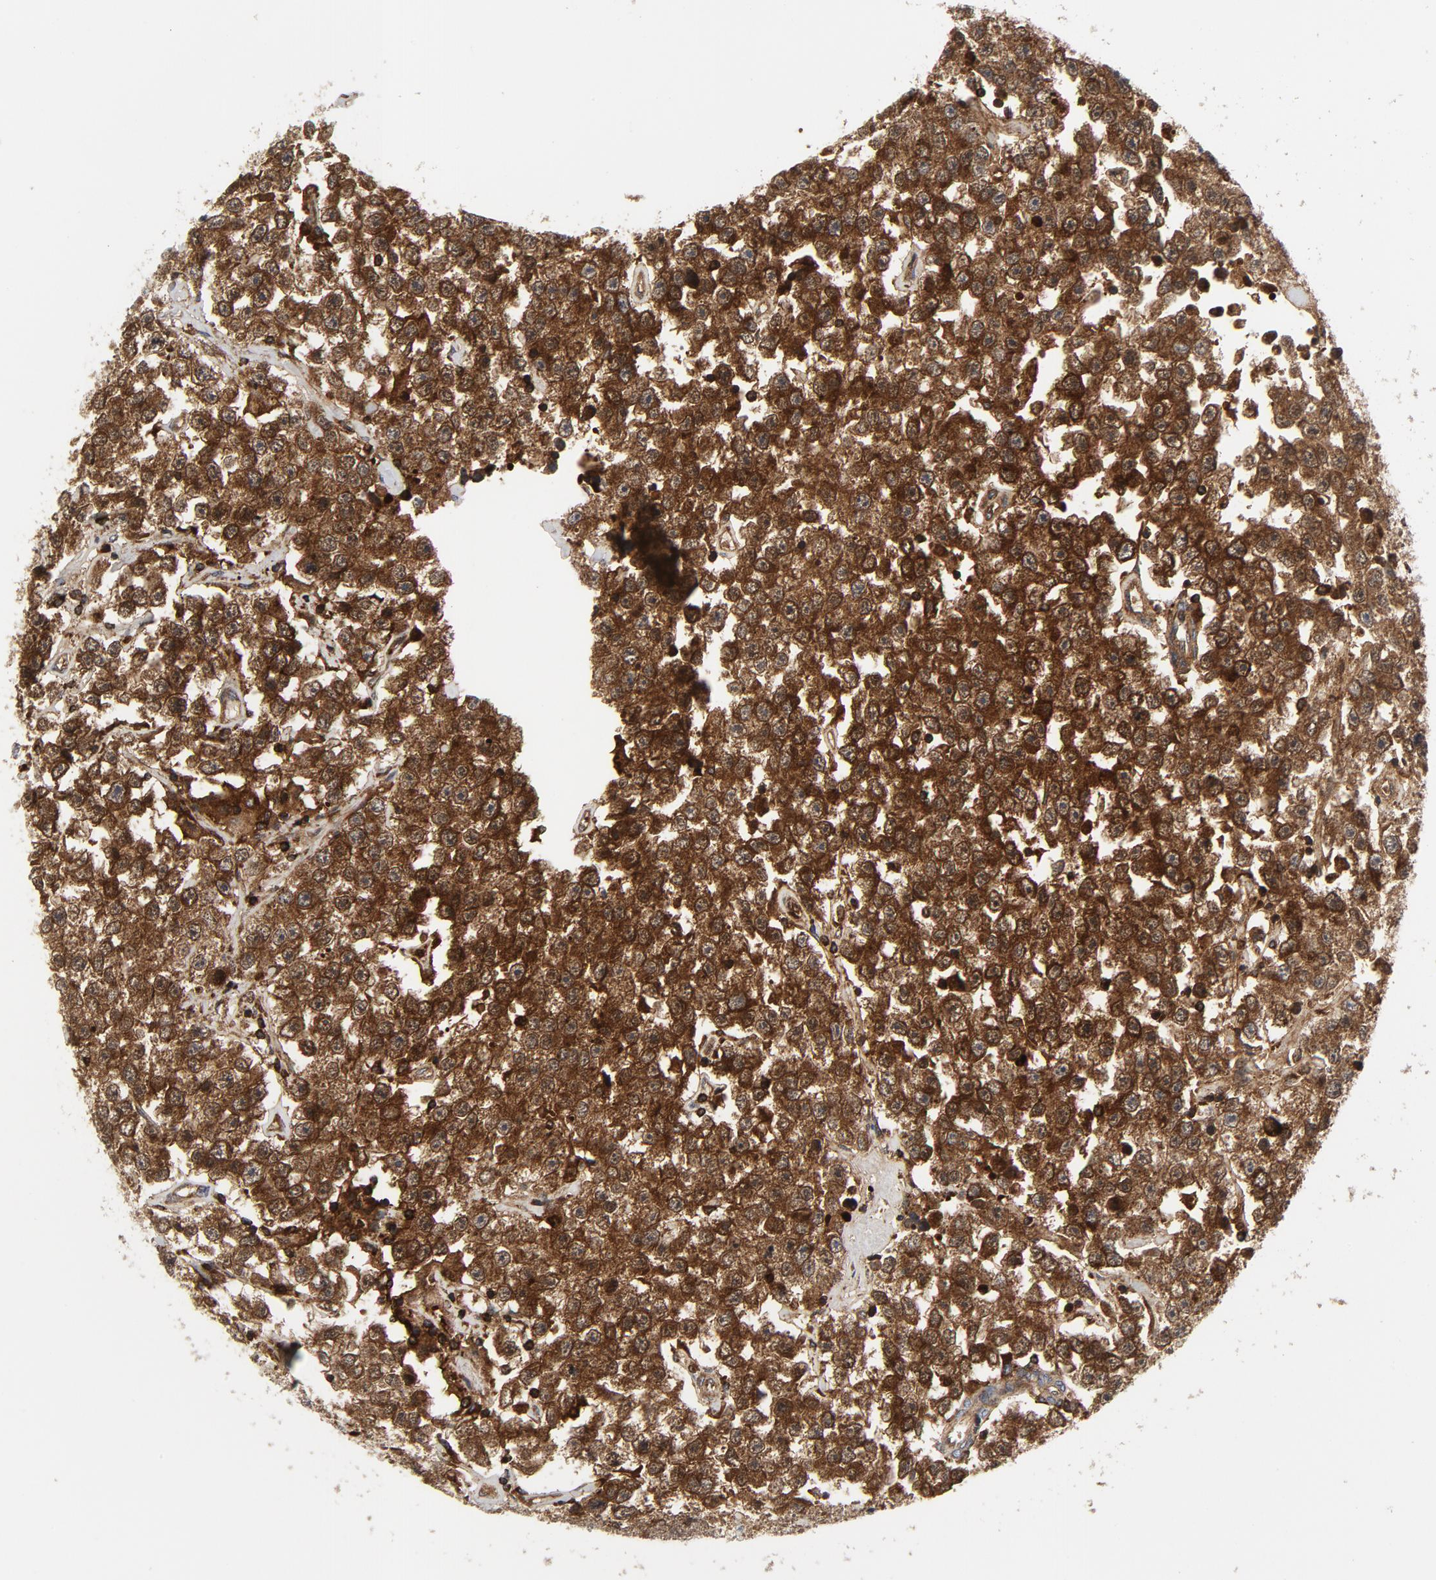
{"staining": {"intensity": "strong", "quantity": ">75%", "location": "cytoplasmic/membranous"}, "tissue": "testis cancer", "cell_type": "Tumor cells", "image_type": "cancer", "snomed": [{"axis": "morphology", "description": "Seminoma, NOS"}, {"axis": "topography", "description": "Testis"}], "caption": "Testis seminoma was stained to show a protein in brown. There is high levels of strong cytoplasmic/membranous expression in approximately >75% of tumor cells.", "gene": "YES1", "patient": {"sex": "male", "age": 52}}